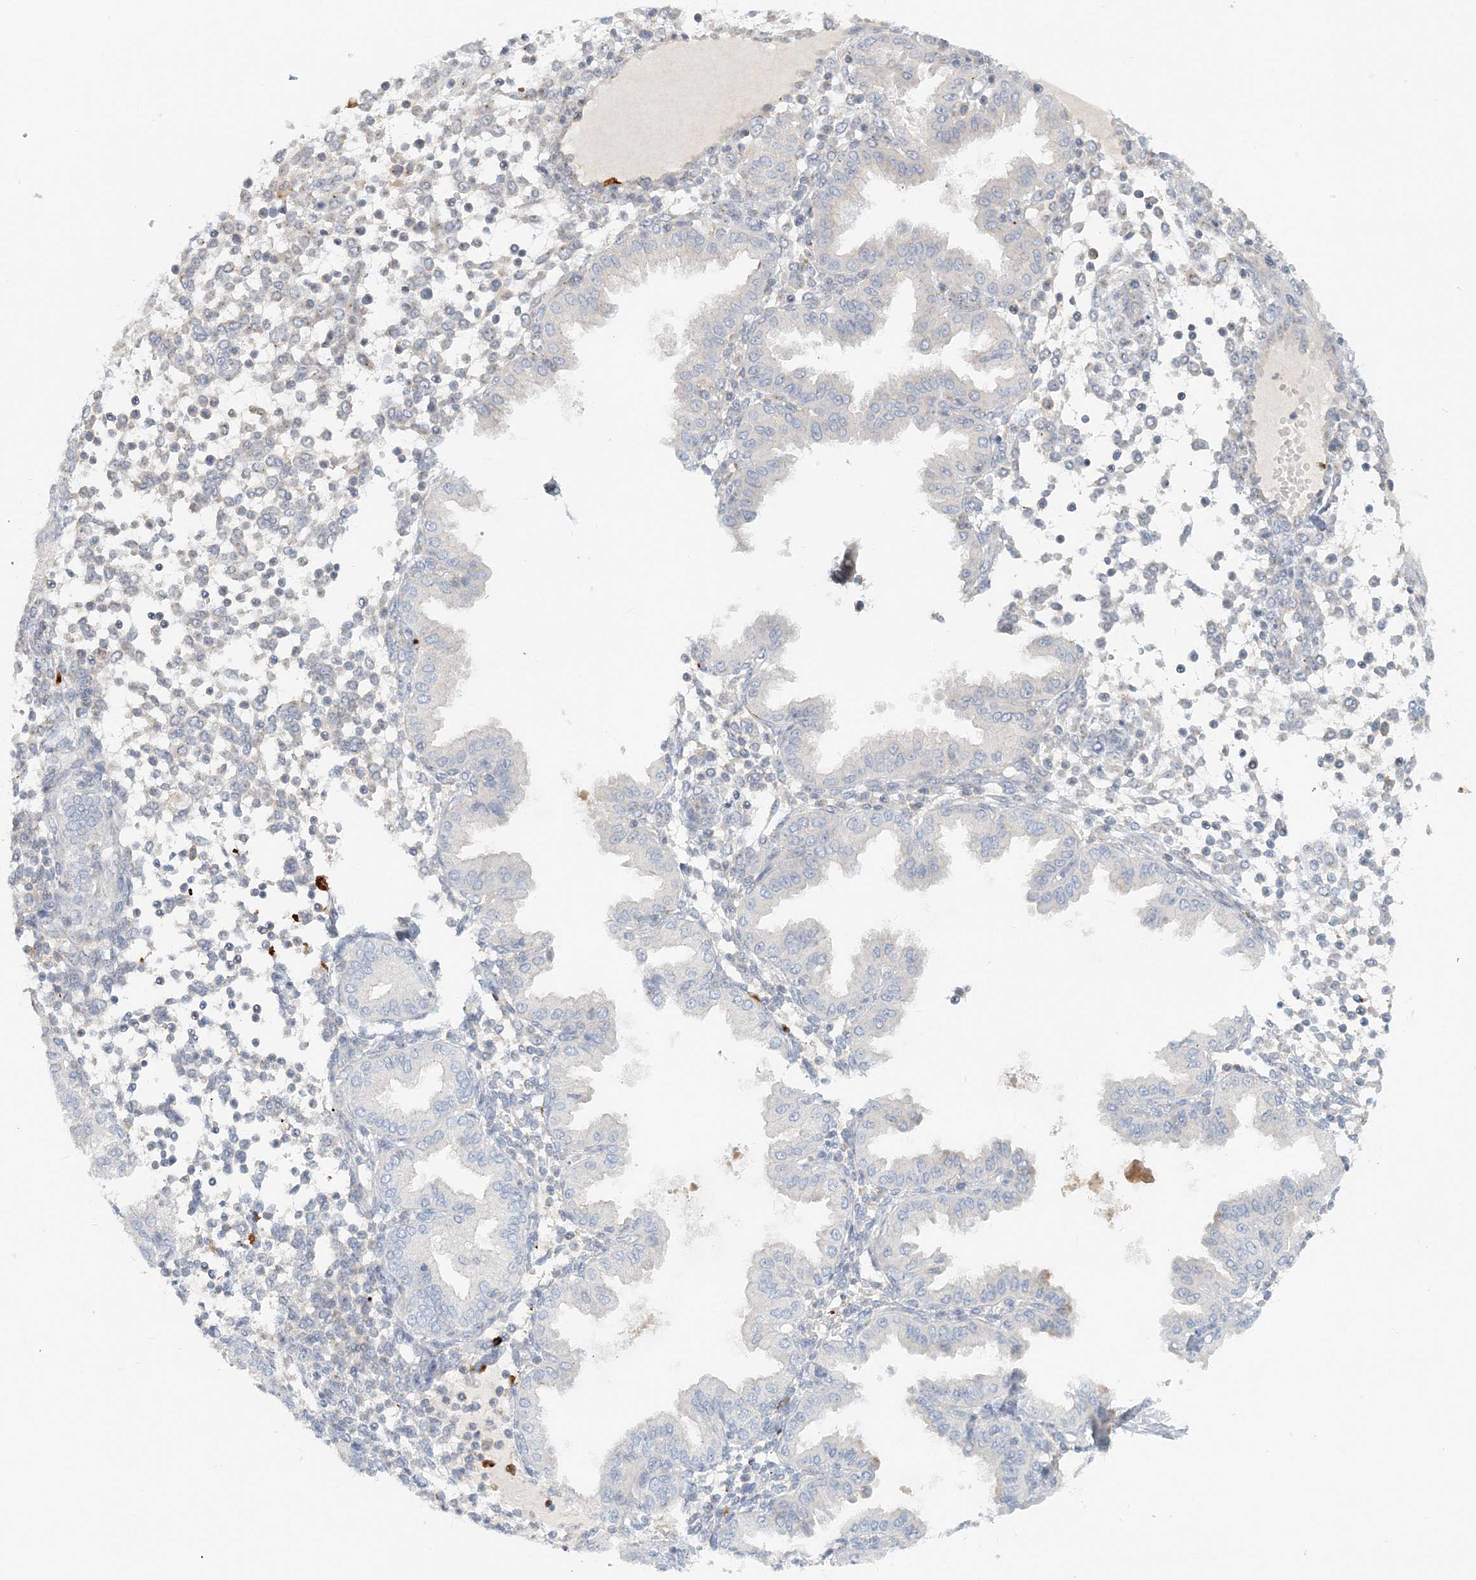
{"staining": {"intensity": "negative", "quantity": "none", "location": "none"}, "tissue": "endometrium", "cell_type": "Cells in endometrial stroma", "image_type": "normal", "snomed": [{"axis": "morphology", "description": "Normal tissue, NOS"}, {"axis": "topography", "description": "Endometrium"}], "caption": "Cells in endometrial stroma are negative for brown protein staining in benign endometrium. (DAB immunohistochemistry (IHC) with hematoxylin counter stain).", "gene": "NAA11", "patient": {"sex": "female", "age": 53}}